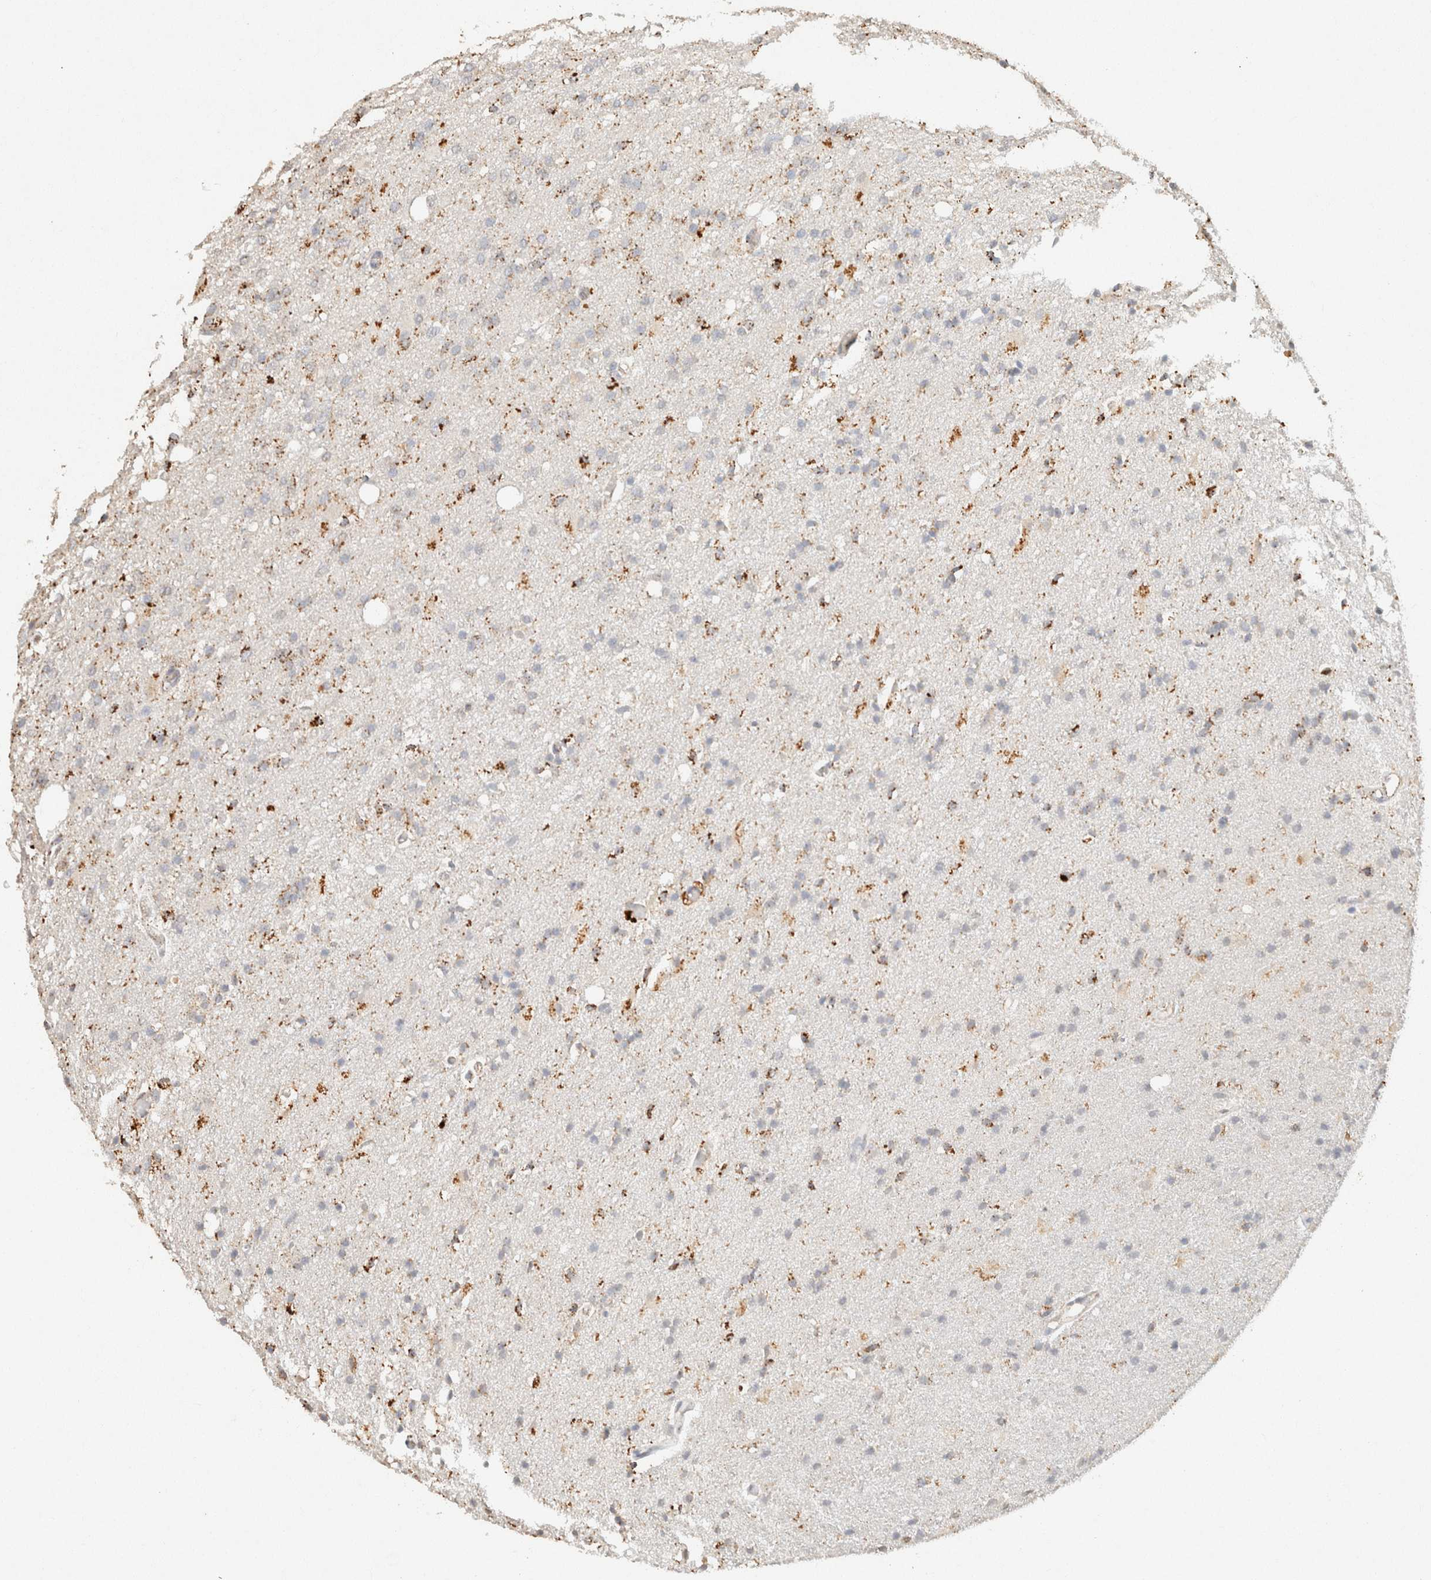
{"staining": {"intensity": "moderate", "quantity": "<25%", "location": "cytoplasmic/membranous"}, "tissue": "glioma", "cell_type": "Tumor cells", "image_type": "cancer", "snomed": [{"axis": "morphology", "description": "Normal tissue, NOS"}, {"axis": "morphology", "description": "Glioma, malignant, High grade"}, {"axis": "topography", "description": "Cerebral cortex"}], "caption": "Immunohistochemical staining of high-grade glioma (malignant) shows low levels of moderate cytoplasmic/membranous protein positivity in about <25% of tumor cells.", "gene": "CTSC", "patient": {"sex": "male", "age": 77}}